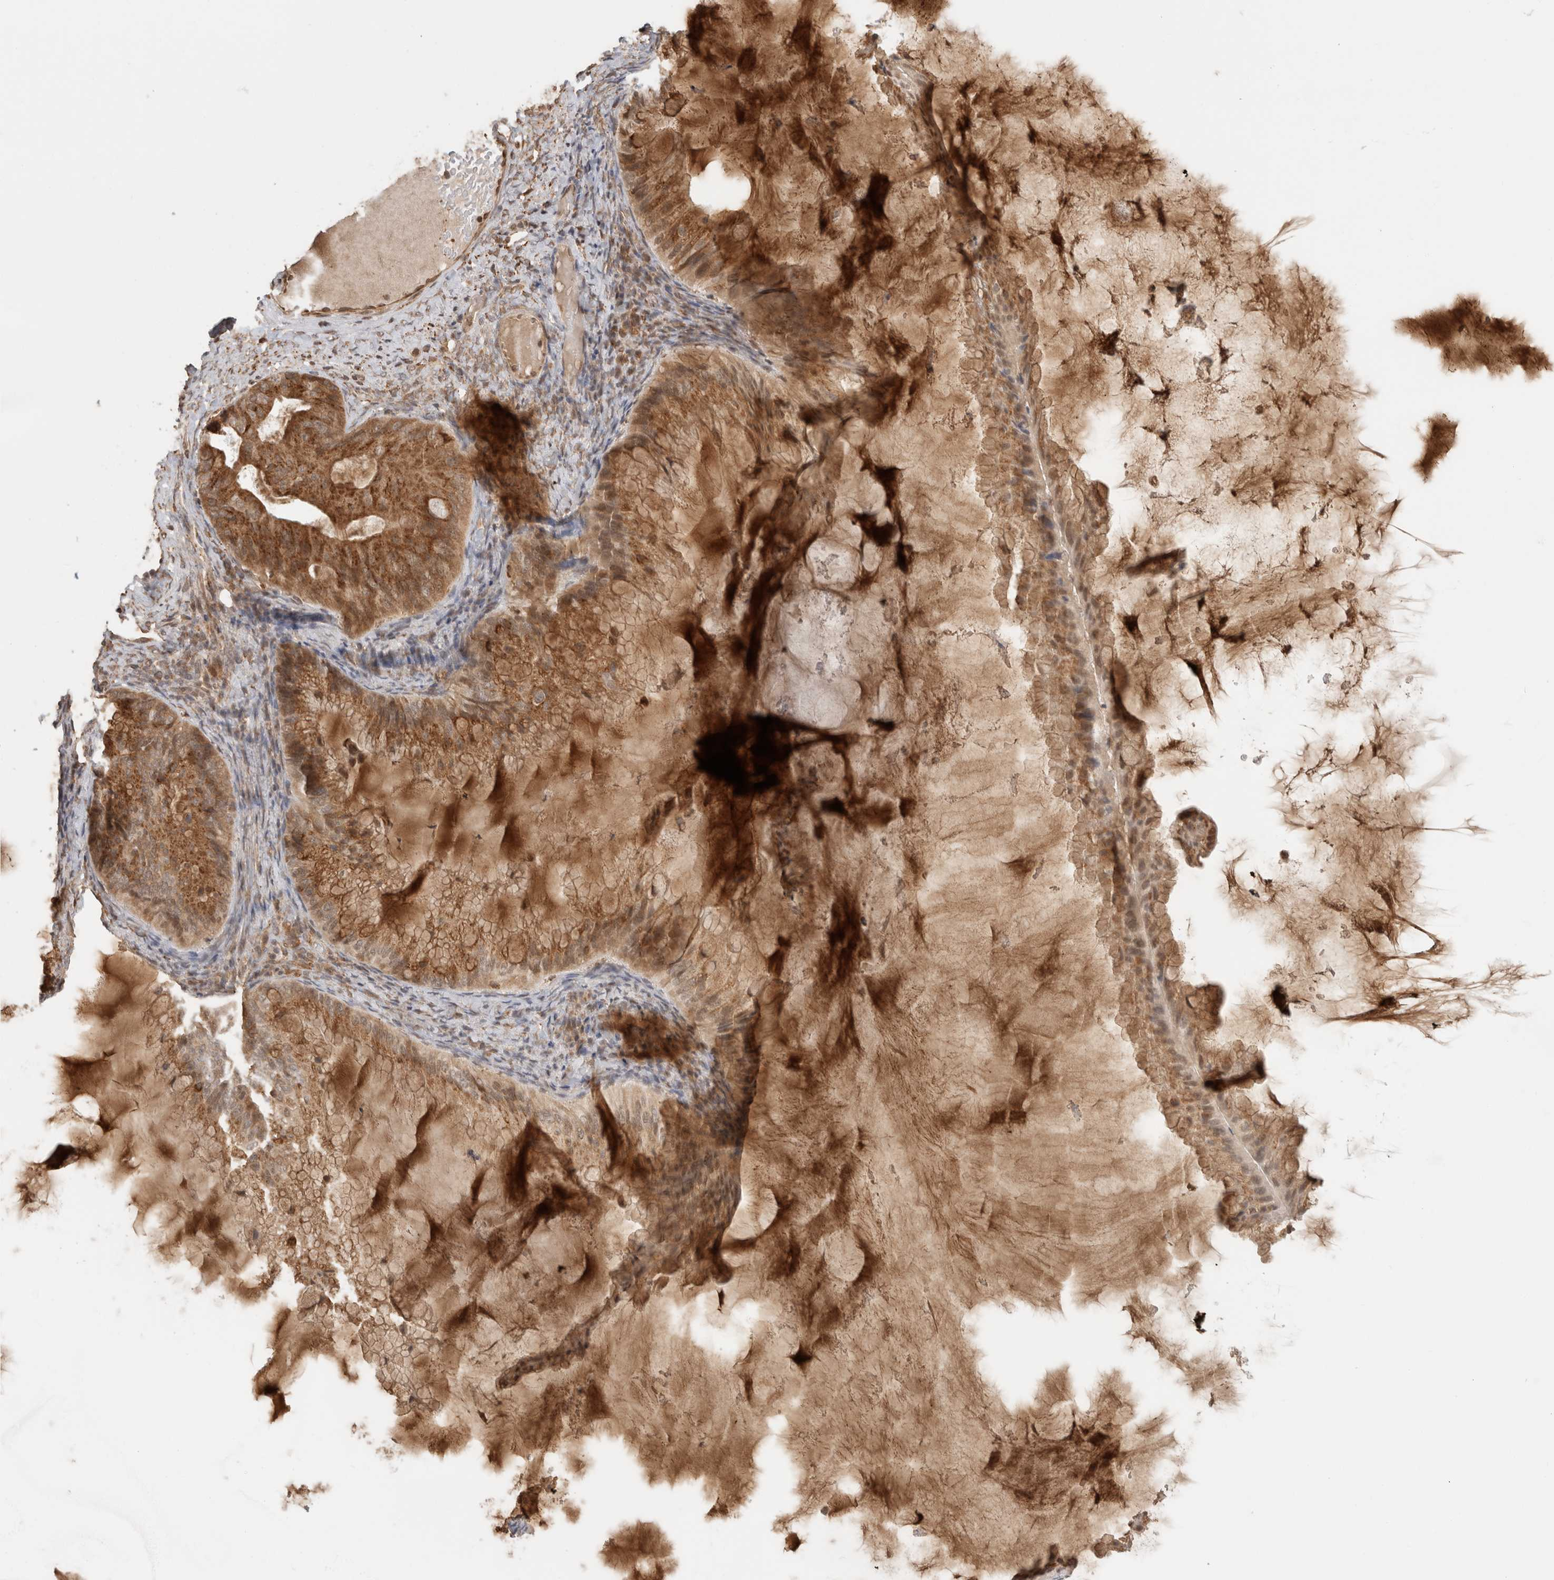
{"staining": {"intensity": "moderate", "quantity": ">75%", "location": "cytoplasmic/membranous"}, "tissue": "ovarian cancer", "cell_type": "Tumor cells", "image_type": "cancer", "snomed": [{"axis": "morphology", "description": "Cystadenocarcinoma, mucinous, NOS"}, {"axis": "topography", "description": "Ovary"}], "caption": "About >75% of tumor cells in human ovarian mucinous cystadenocarcinoma reveal moderate cytoplasmic/membranous protein expression as visualized by brown immunohistochemical staining.", "gene": "MS4A7", "patient": {"sex": "female", "age": 61}}